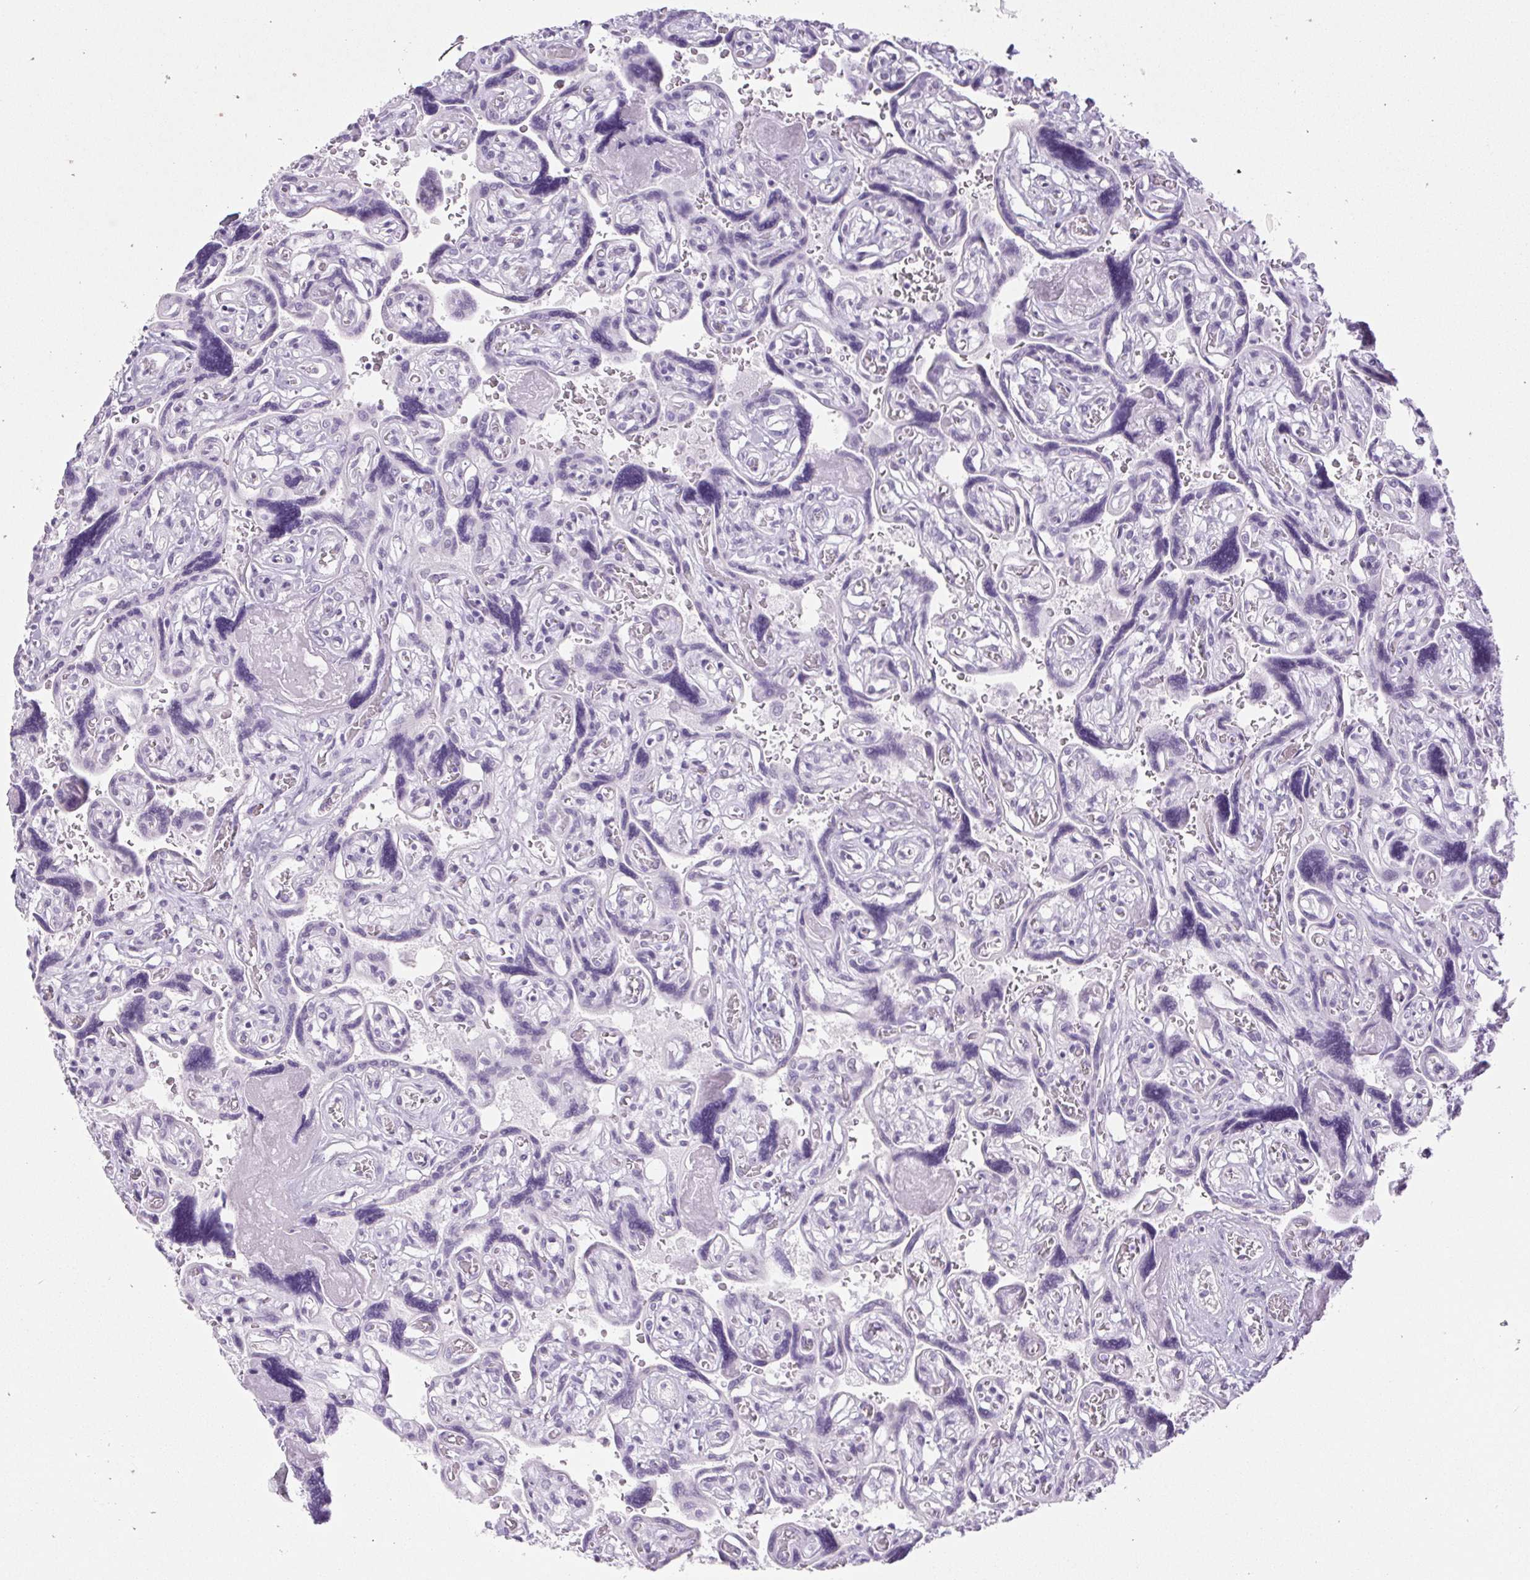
{"staining": {"intensity": "negative", "quantity": "none", "location": "none"}, "tissue": "placenta", "cell_type": "Decidual cells", "image_type": "normal", "snomed": [{"axis": "morphology", "description": "Normal tissue, NOS"}, {"axis": "topography", "description": "Placenta"}], "caption": "DAB immunohistochemical staining of benign human placenta shows no significant expression in decidual cells. (Immunohistochemistry, brightfield microscopy, high magnification).", "gene": "BCAS1", "patient": {"sex": "female", "age": 32}}